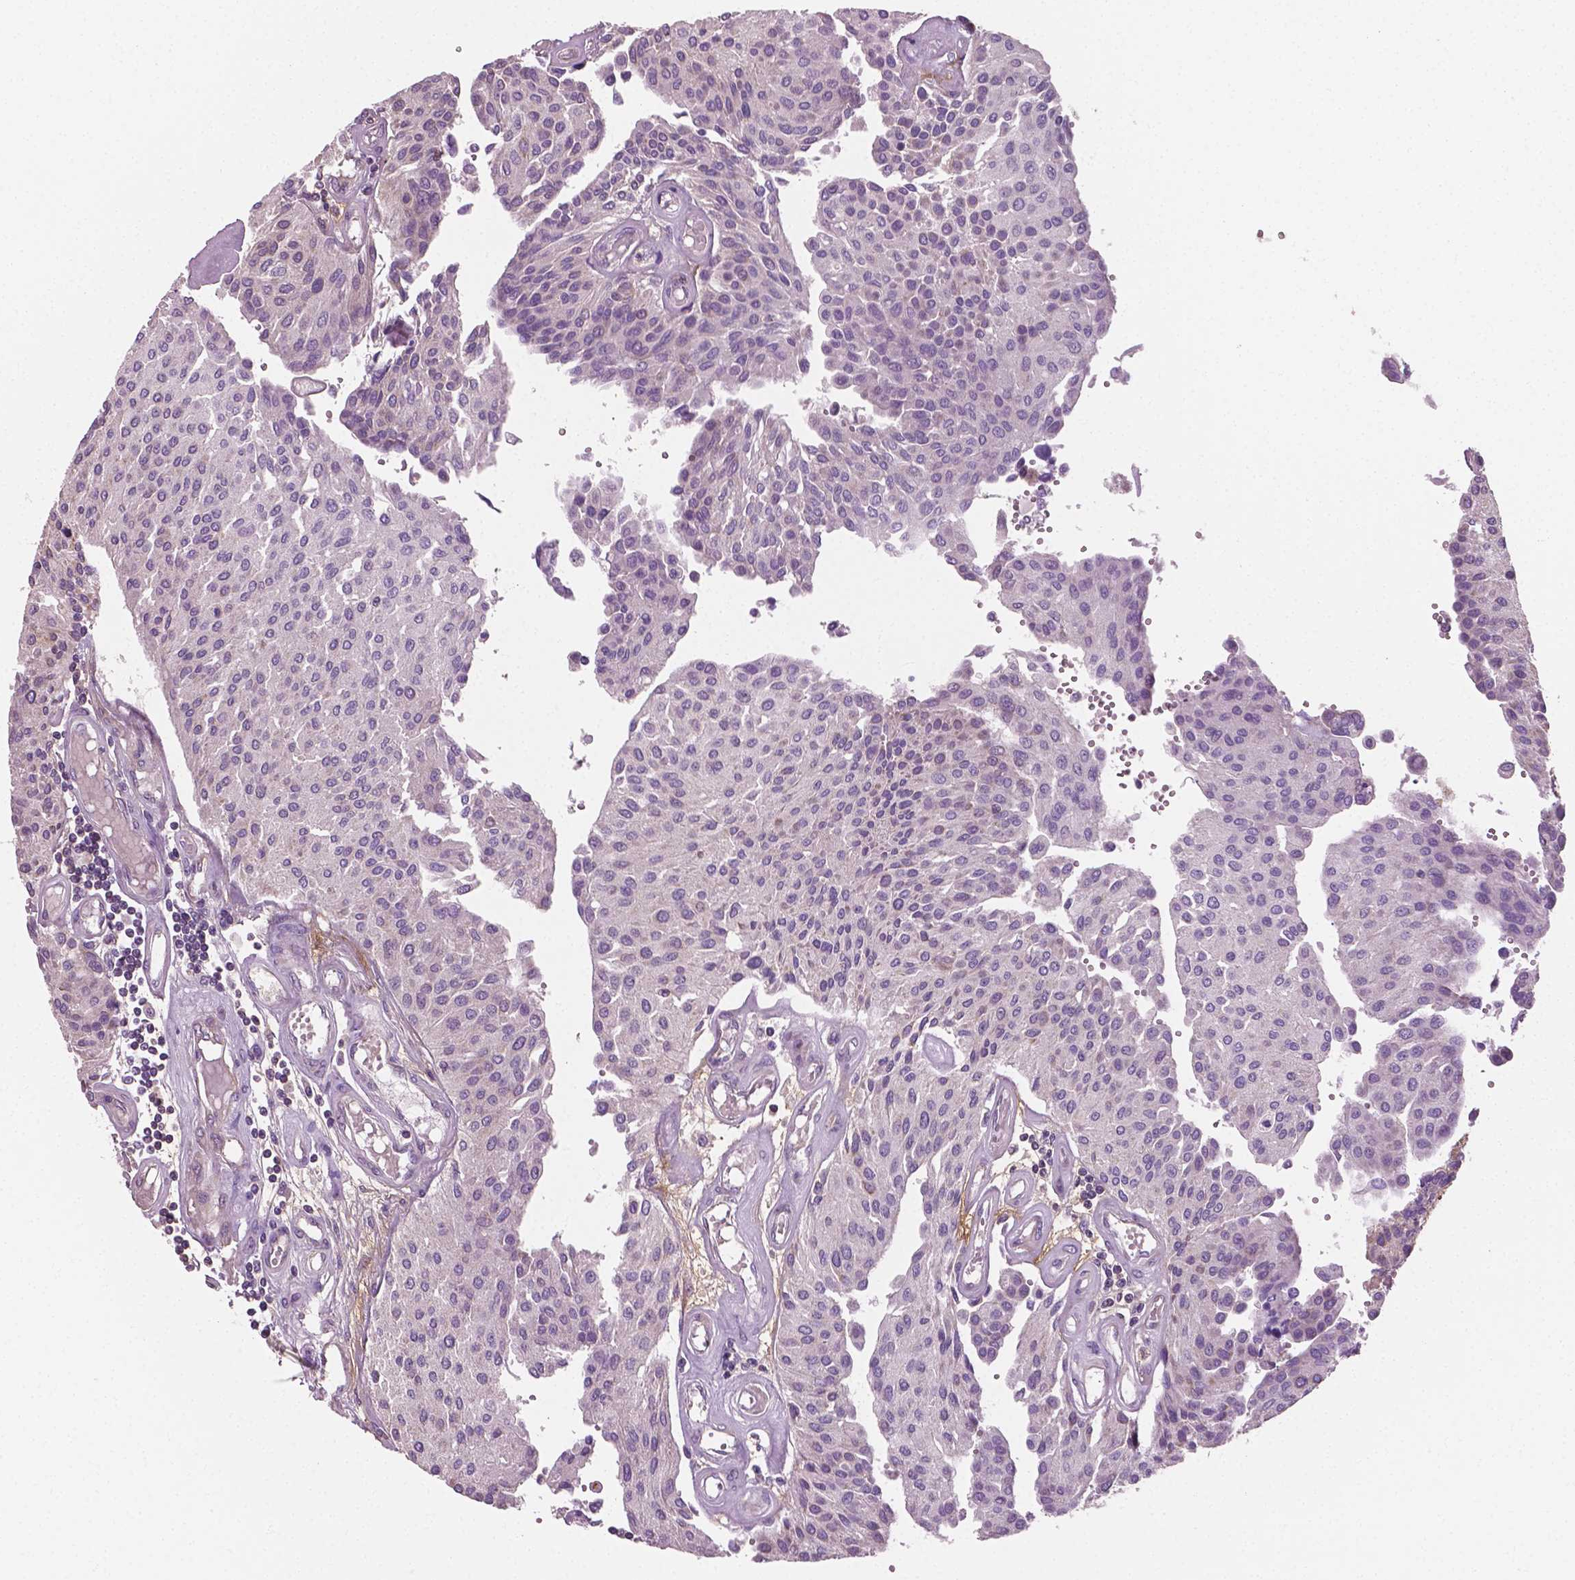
{"staining": {"intensity": "negative", "quantity": "none", "location": "none"}, "tissue": "urothelial cancer", "cell_type": "Tumor cells", "image_type": "cancer", "snomed": [{"axis": "morphology", "description": "Urothelial carcinoma, NOS"}, {"axis": "topography", "description": "Urinary bladder"}], "caption": "Immunohistochemistry of human urothelial cancer shows no positivity in tumor cells.", "gene": "PTX3", "patient": {"sex": "male", "age": 55}}